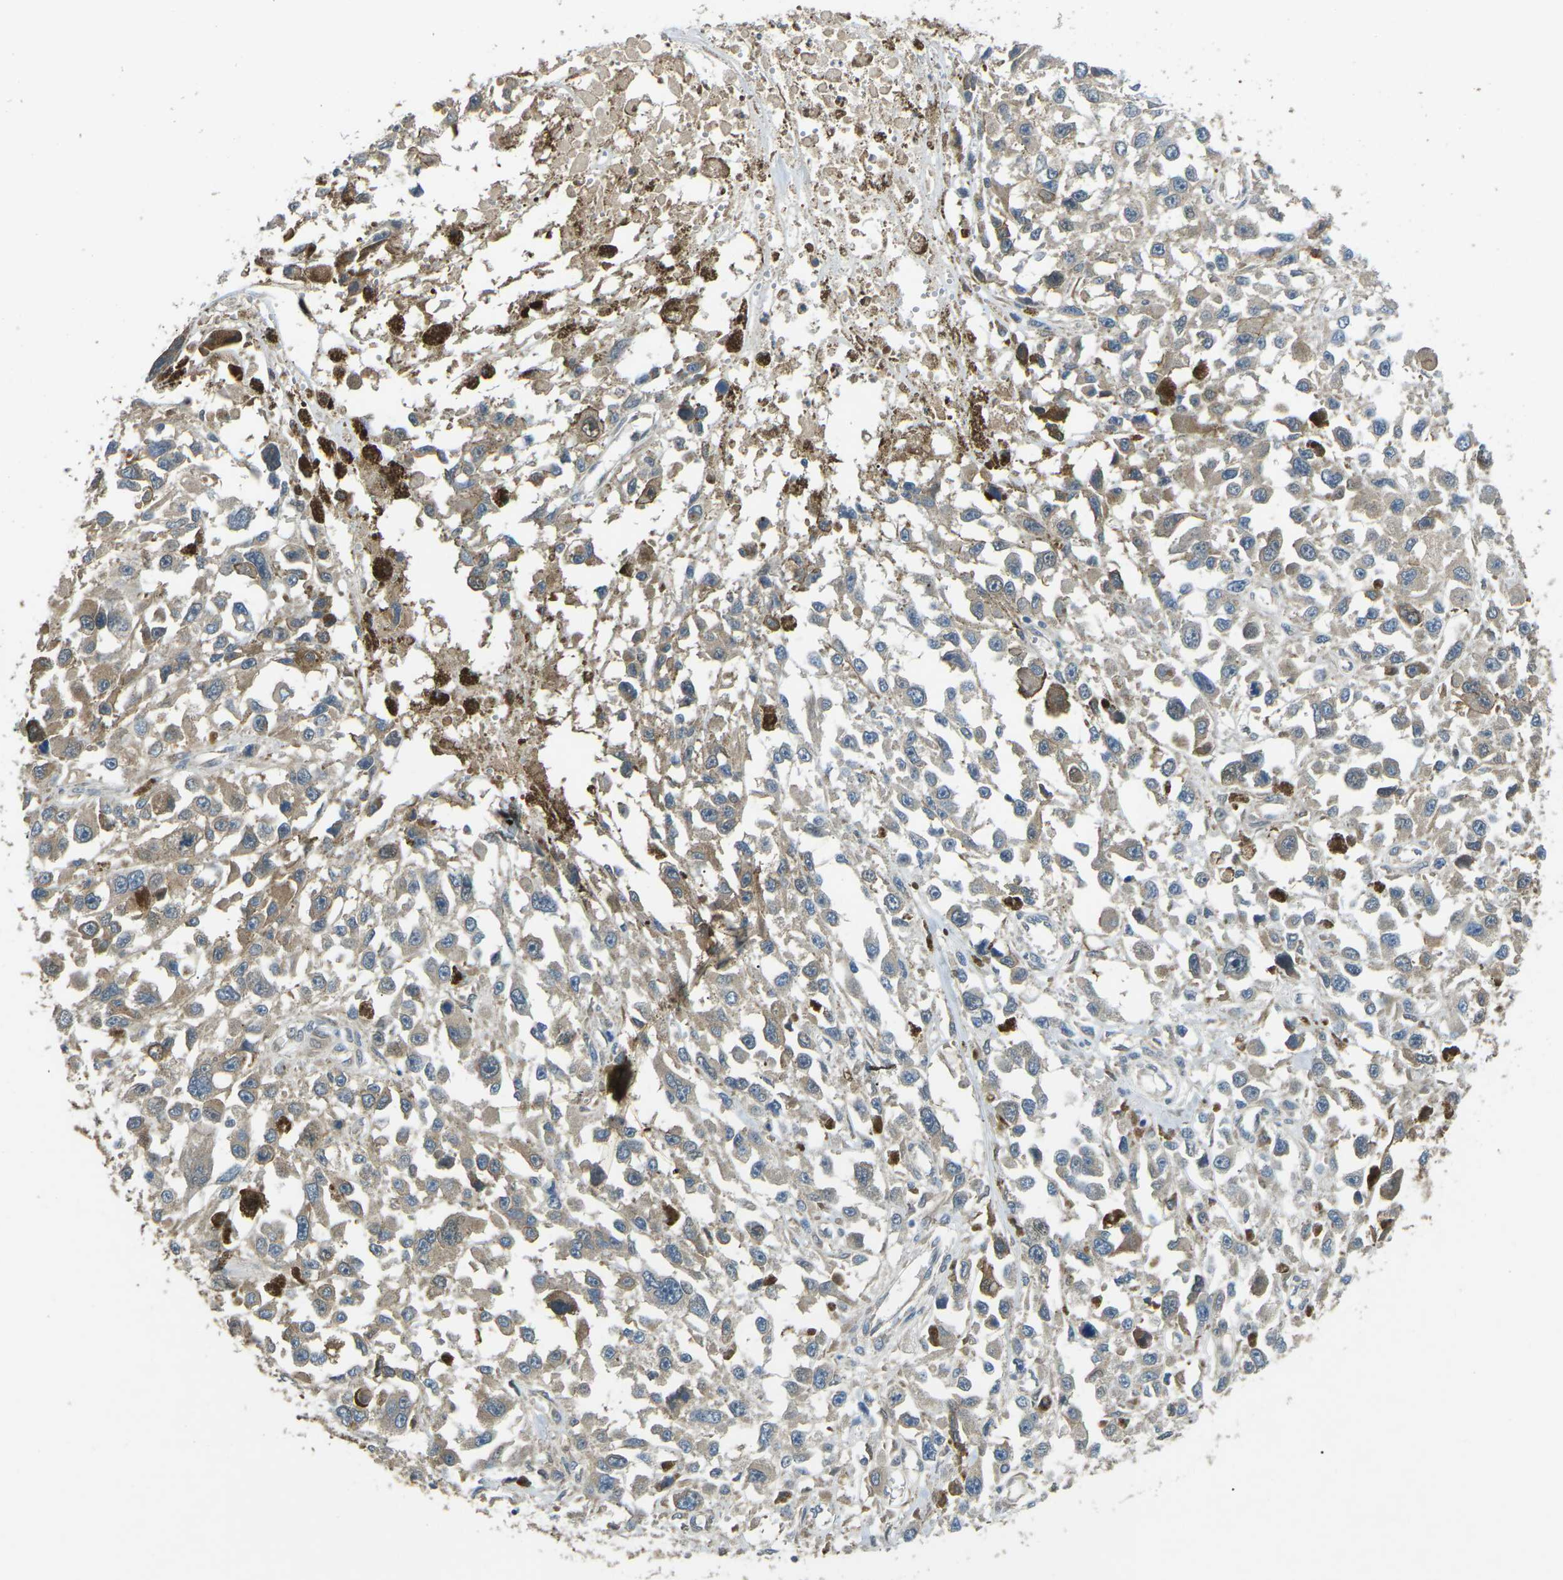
{"staining": {"intensity": "moderate", "quantity": ">75%", "location": "cytoplasmic/membranous"}, "tissue": "melanoma", "cell_type": "Tumor cells", "image_type": "cancer", "snomed": [{"axis": "morphology", "description": "Malignant melanoma, Metastatic site"}, {"axis": "topography", "description": "Lymph node"}], "caption": "This is an image of immunohistochemistry staining of malignant melanoma (metastatic site), which shows moderate positivity in the cytoplasmic/membranous of tumor cells.", "gene": "PIEZO2", "patient": {"sex": "male", "age": 59}}